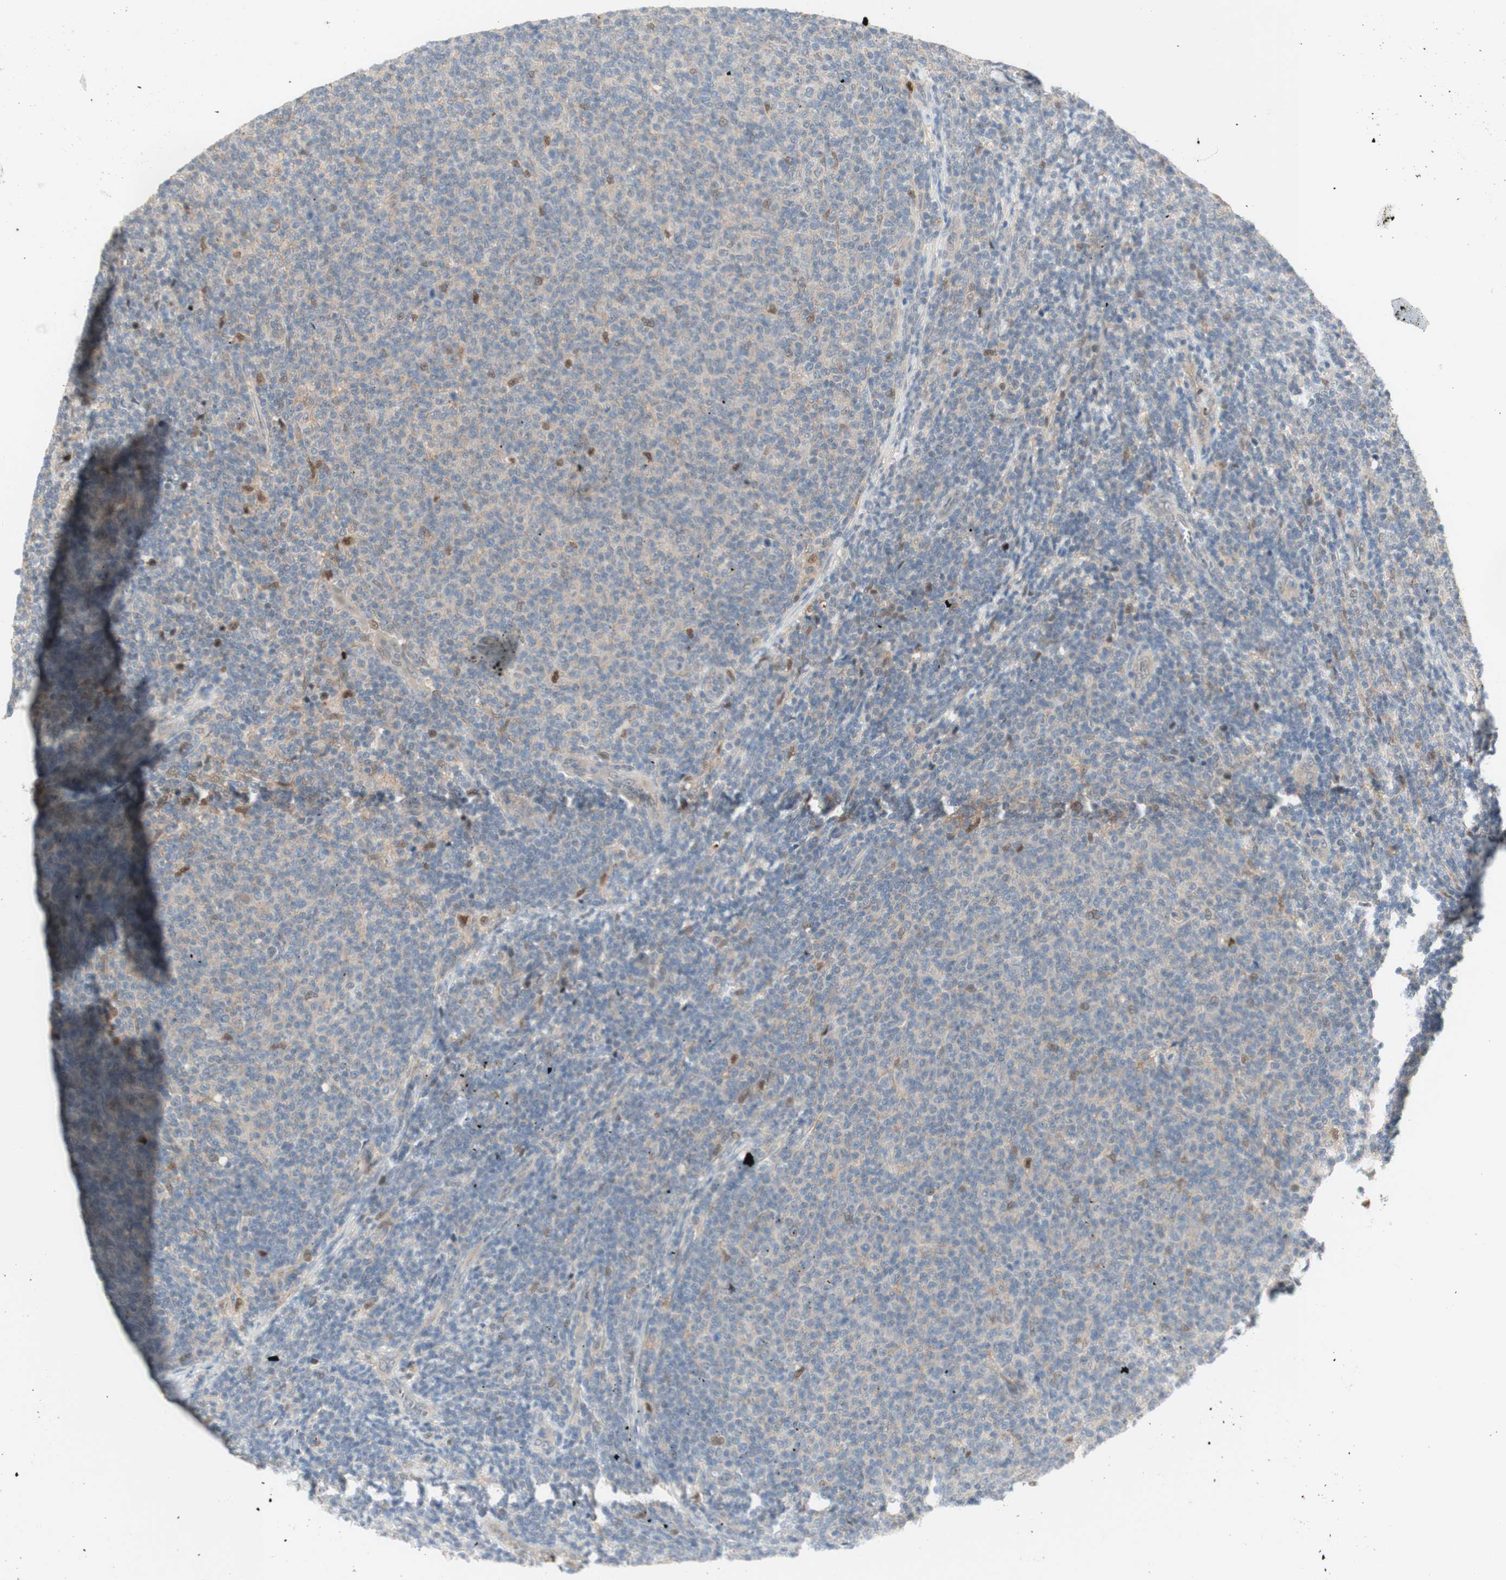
{"staining": {"intensity": "weak", "quantity": "<25%", "location": "cytoplasmic/membranous,nuclear"}, "tissue": "lymphoma", "cell_type": "Tumor cells", "image_type": "cancer", "snomed": [{"axis": "morphology", "description": "Malignant lymphoma, non-Hodgkin's type, Low grade"}, {"axis": "topography", "description": "Lymph node"}], "caption": "There is no significant staining in tumor cells of lymphoma.", "gene": "RFNG", "patient": {"sex": "male", "age": 66}}